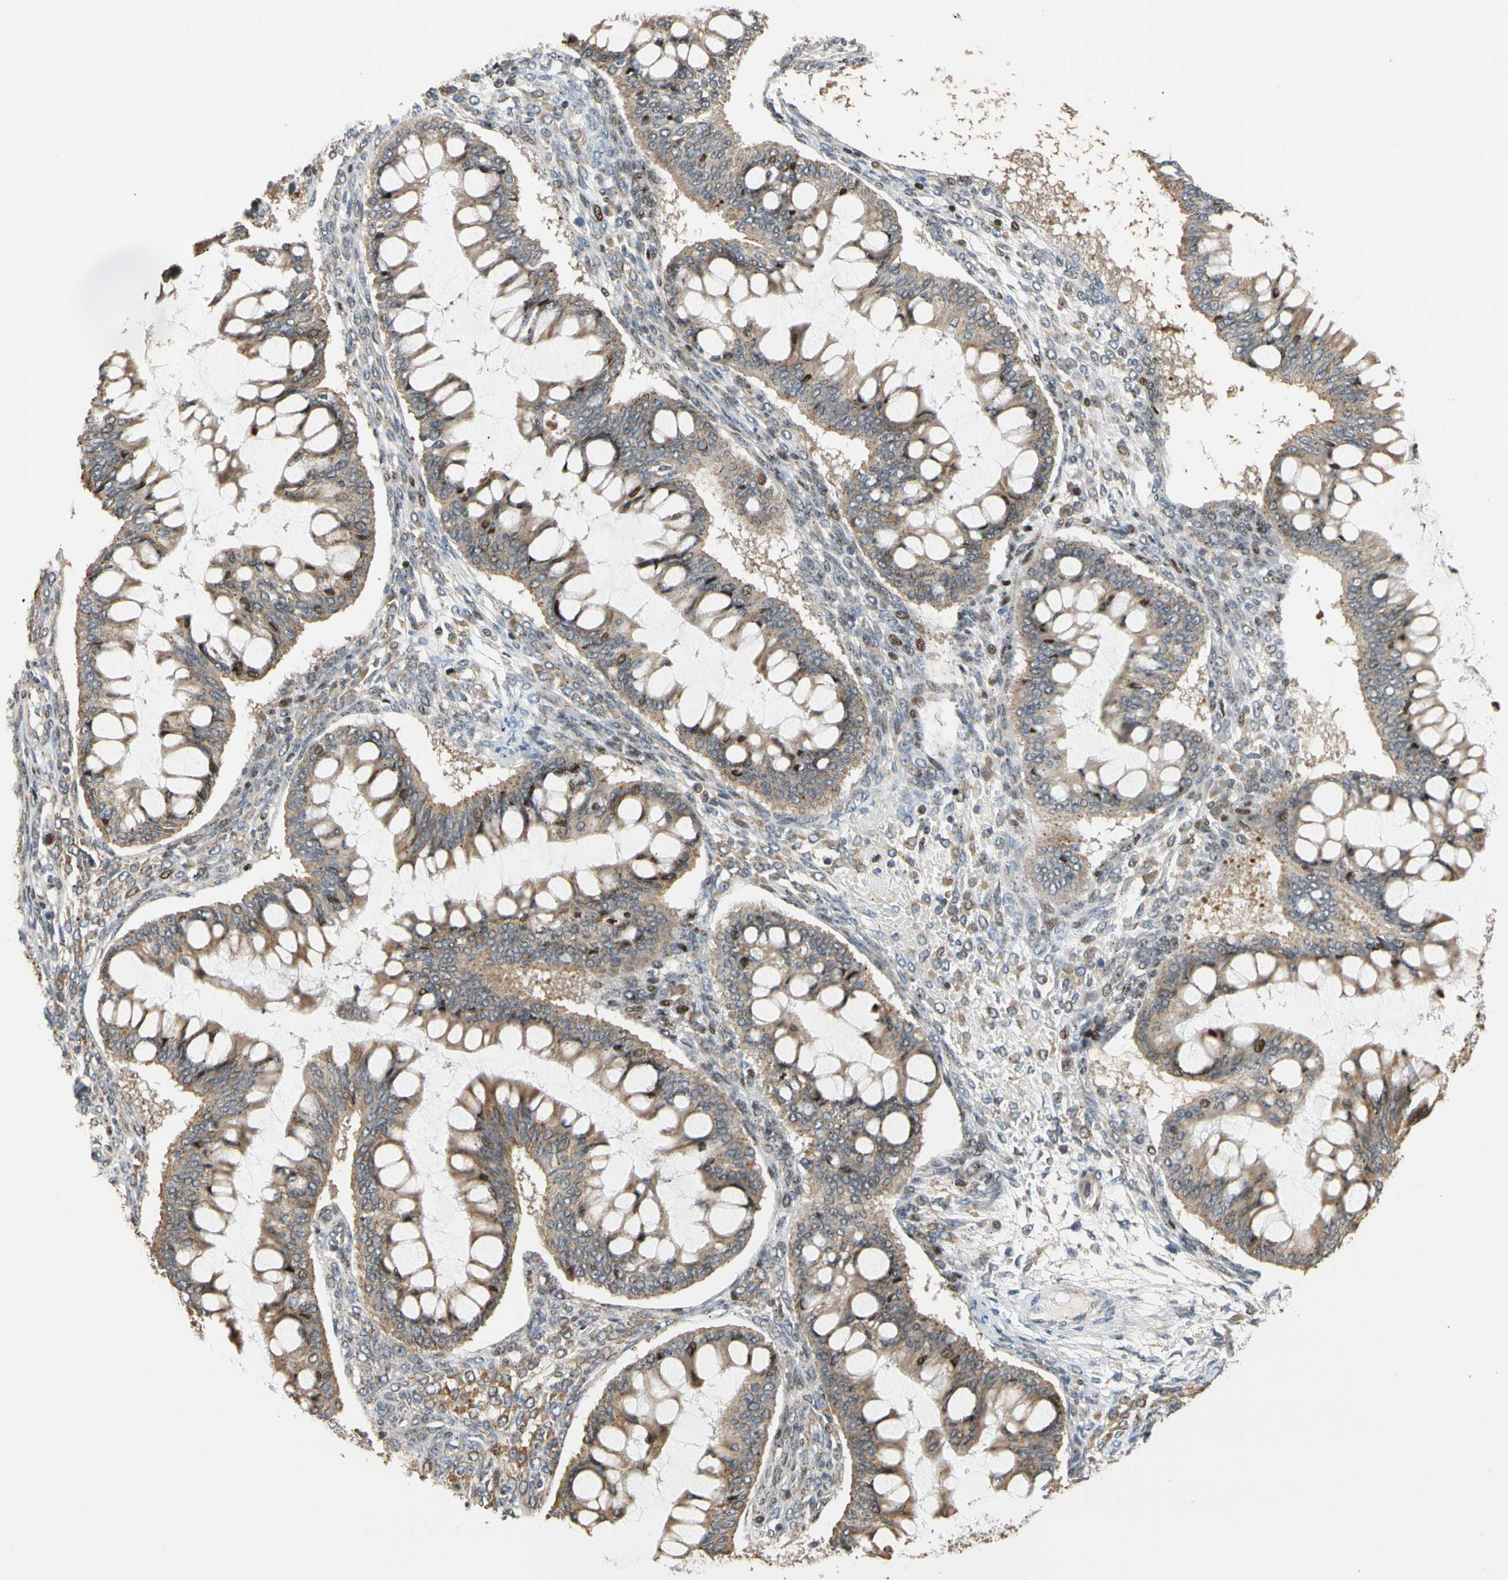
{"staining": {"intensity": "weak", "quantity": ">75%", "location": "cytoplasmic/membranous"}, "tissue": "ovarian cancer", "cell_type": "Tumor cells", "image_type": "cancer", "snomed": [{"axis": "morphology", "description": "Cystadenocarcinoma, mucinous, NOS"}, {"axis": "topography", "description": "Ovary"}], "caption": "High-magnification brightfield microscopy of ovarian cancer (mucinous cystadenocarcinoma) stained with DAB (brown) and counterstained with hematoxylin (blue). tumor cells exhibit weak cytoplasmic/membranous positivity is seen in about>75% of cells.", "gene": "IP6K2", "patient": {"sex": "female", "age": 73}}